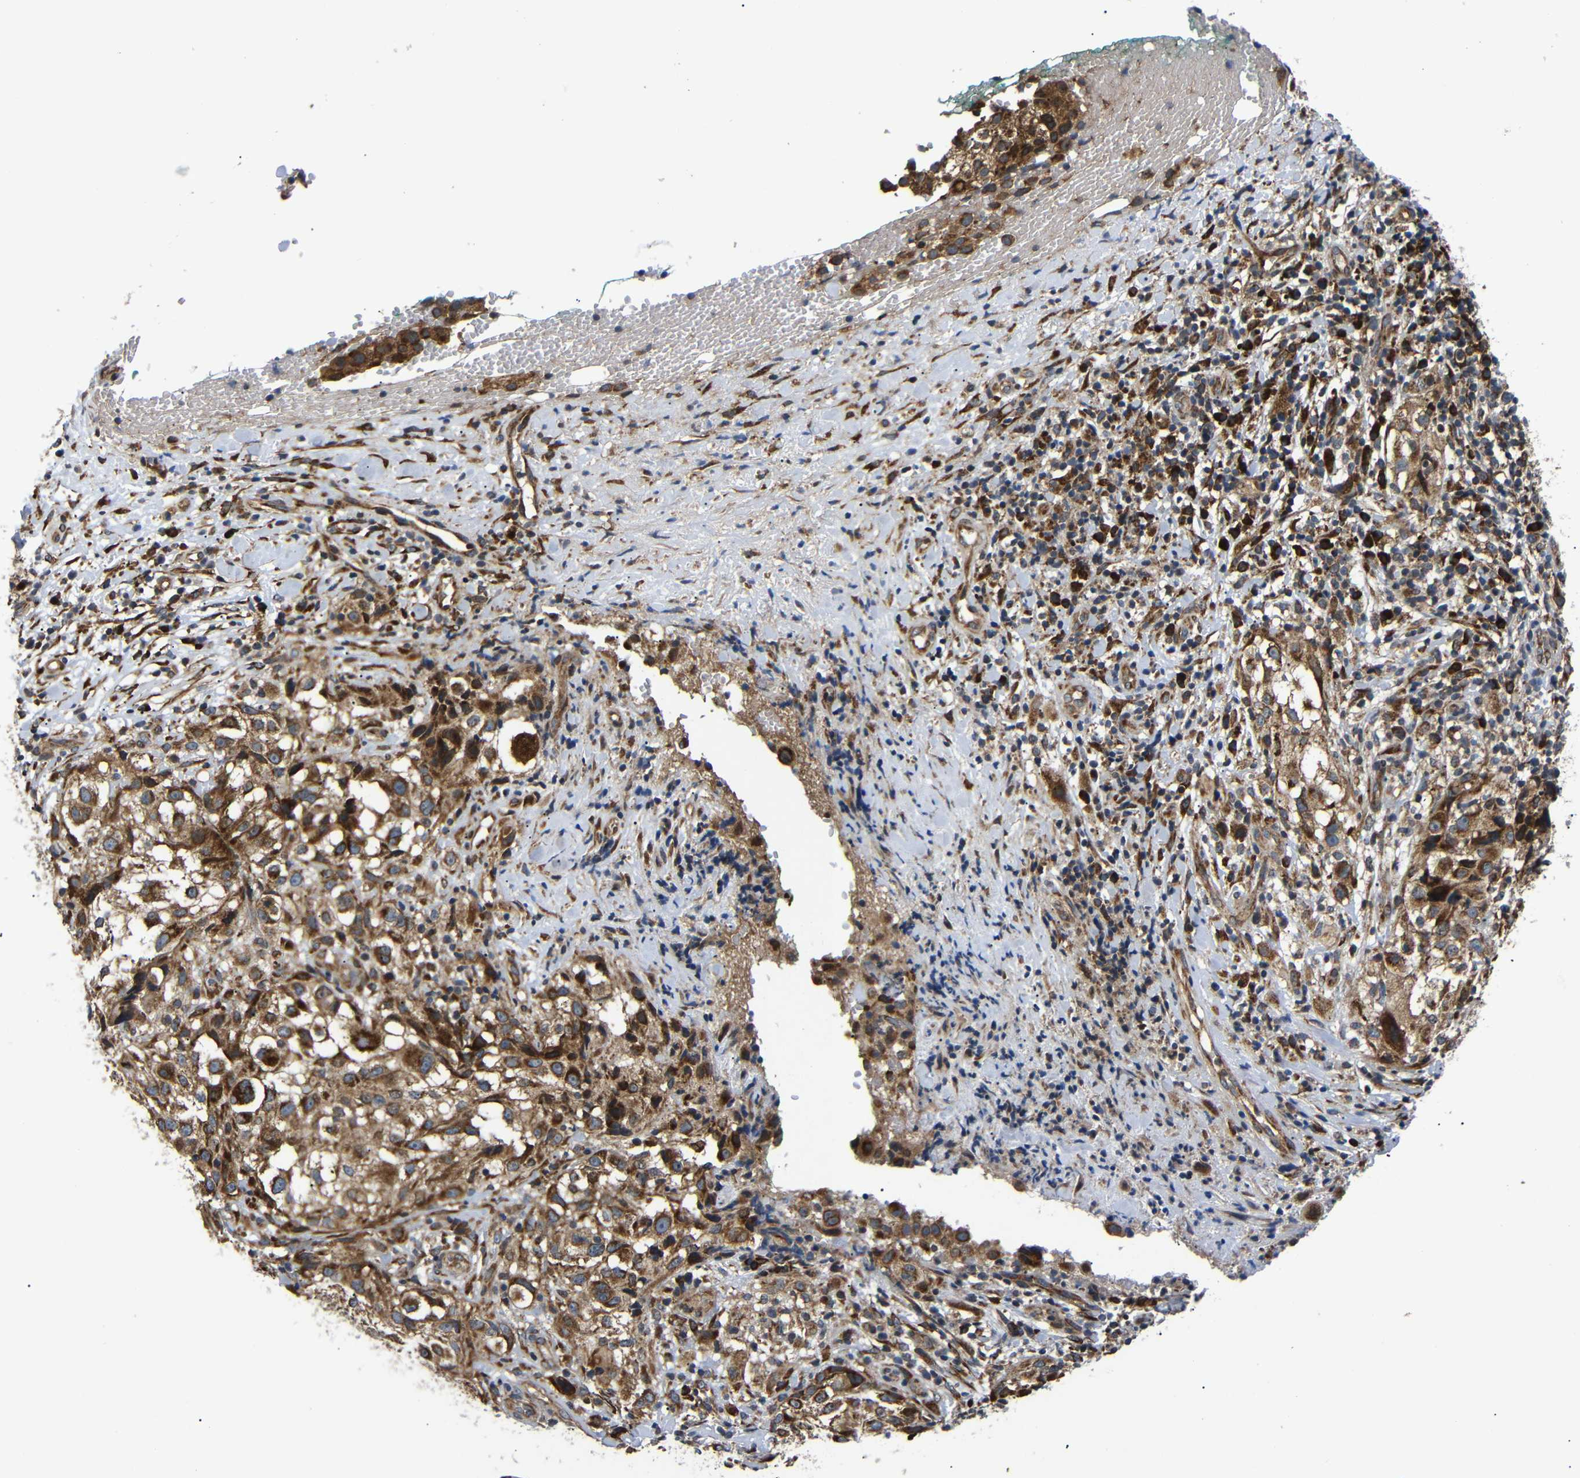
{"staining": {"intensity": "strong", "quantity": ">75%", "location": "cytoplasmic/membranous"}, "tissue": "melanoma", "cell_type": "Tumor cells", "image_type": "cancer", "snomed": [{"axis": "morphology", "description": "Necrosis, NOS"}, {"axis": "morphology", "description": "Malignant melanoma, NOS"}, {"axis": "topography", "description": "Skin"}], "caption": "Malignant melanoma stained with a protein marker exhibits strong staining in tumor cells.", "gene": "KANK4", "patient": {"sex": "female", "age": 87}}